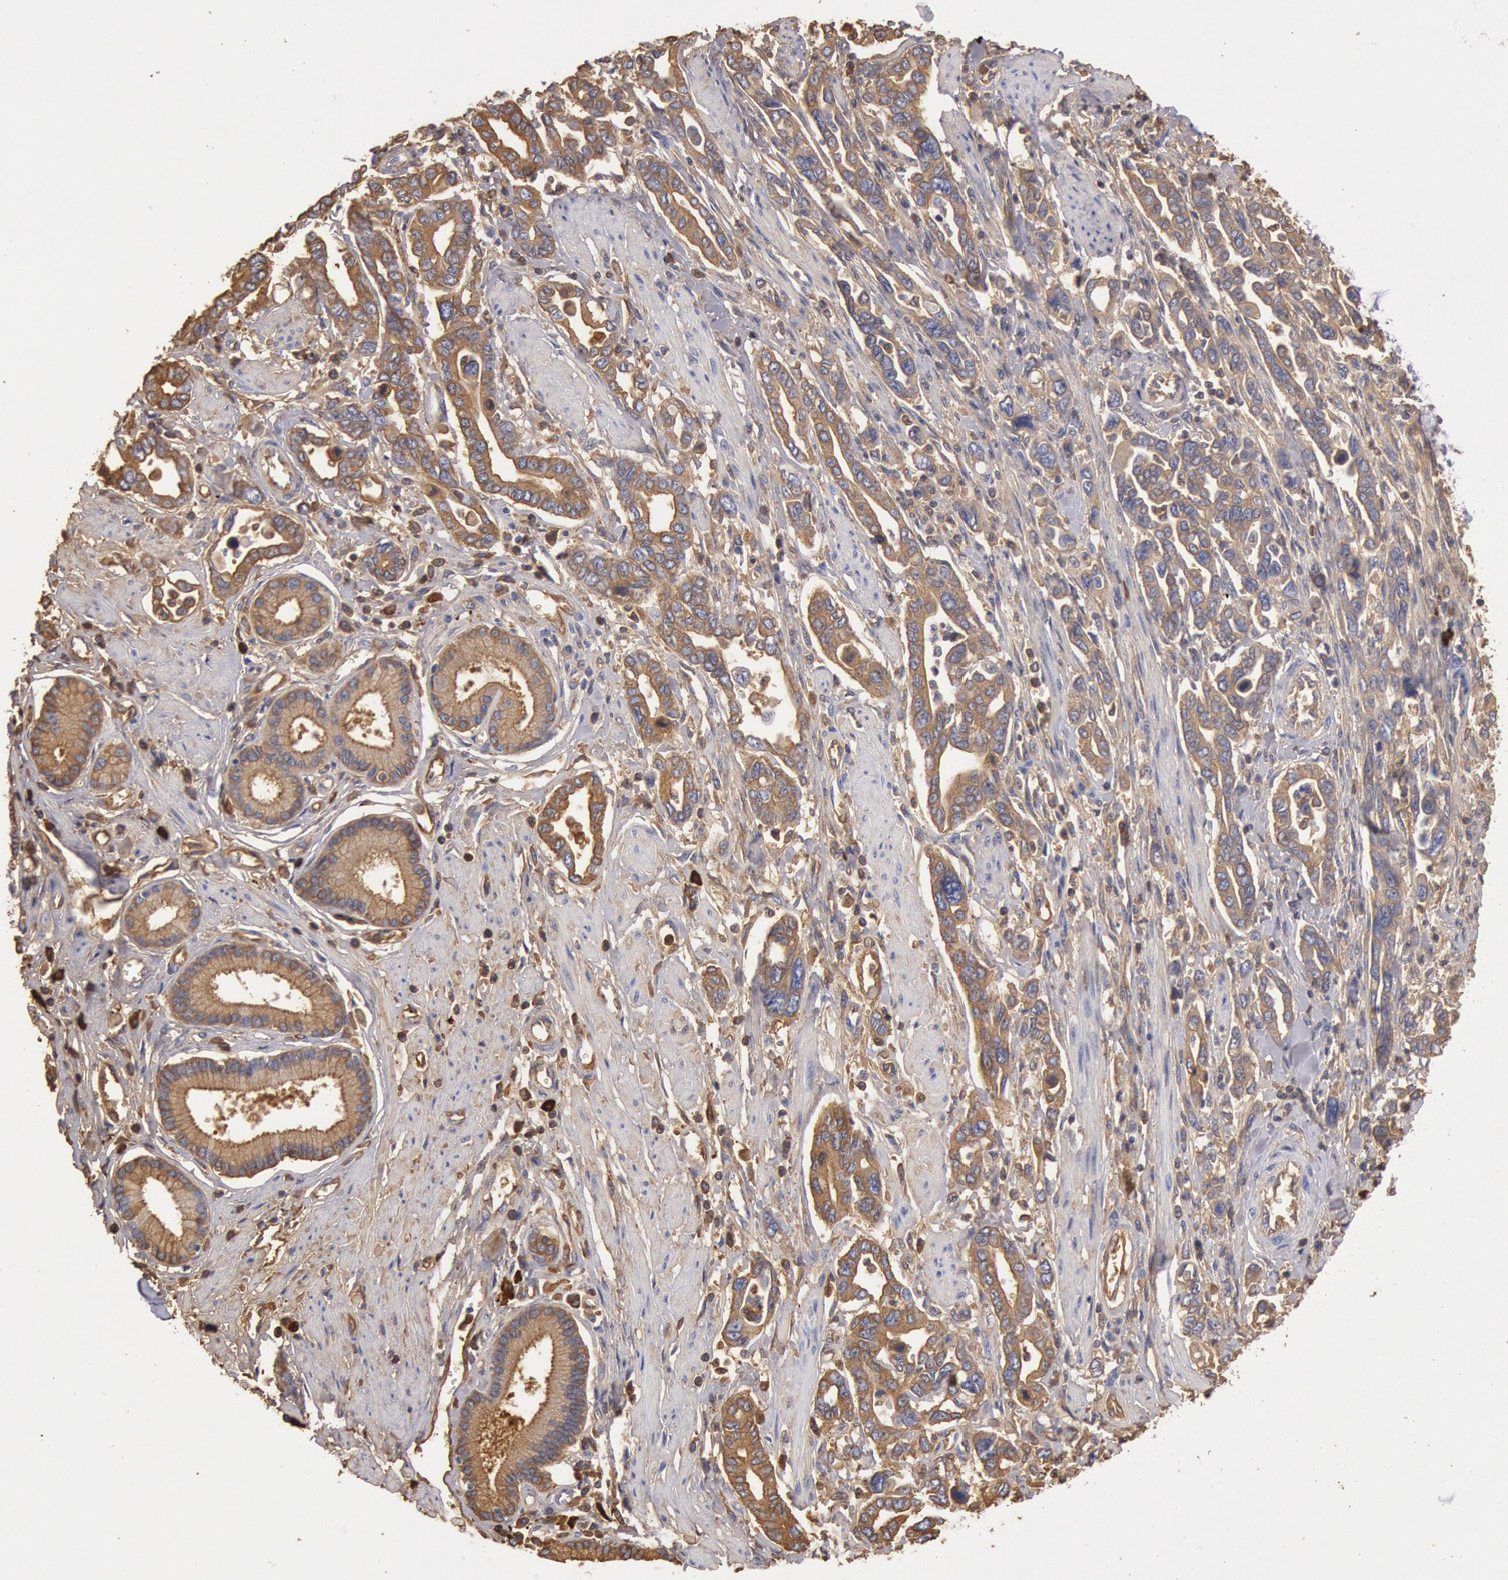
{"staining": {"intensity": "moderate", "quantity": ">75%", "location": "cytoplasmic/membranous"}, "tissue": "pancreatic cancer", "cell_type": "Tumor cells", "image_type": "cancer", "snomed": [{"axis": "morphology", "description": "Adenocarcinoma, NOS"}, {"axis": "topography", "description": "Pancreas"}], "caption": "Protein staining by immunohistochemistry displays moderate cytoplasmic/membranous staining in about >75% of tumor cells in adenocarcinoma (pancreatic).", "gene": "IGHA1", "patient": {"sex": "female", "age": 57}}